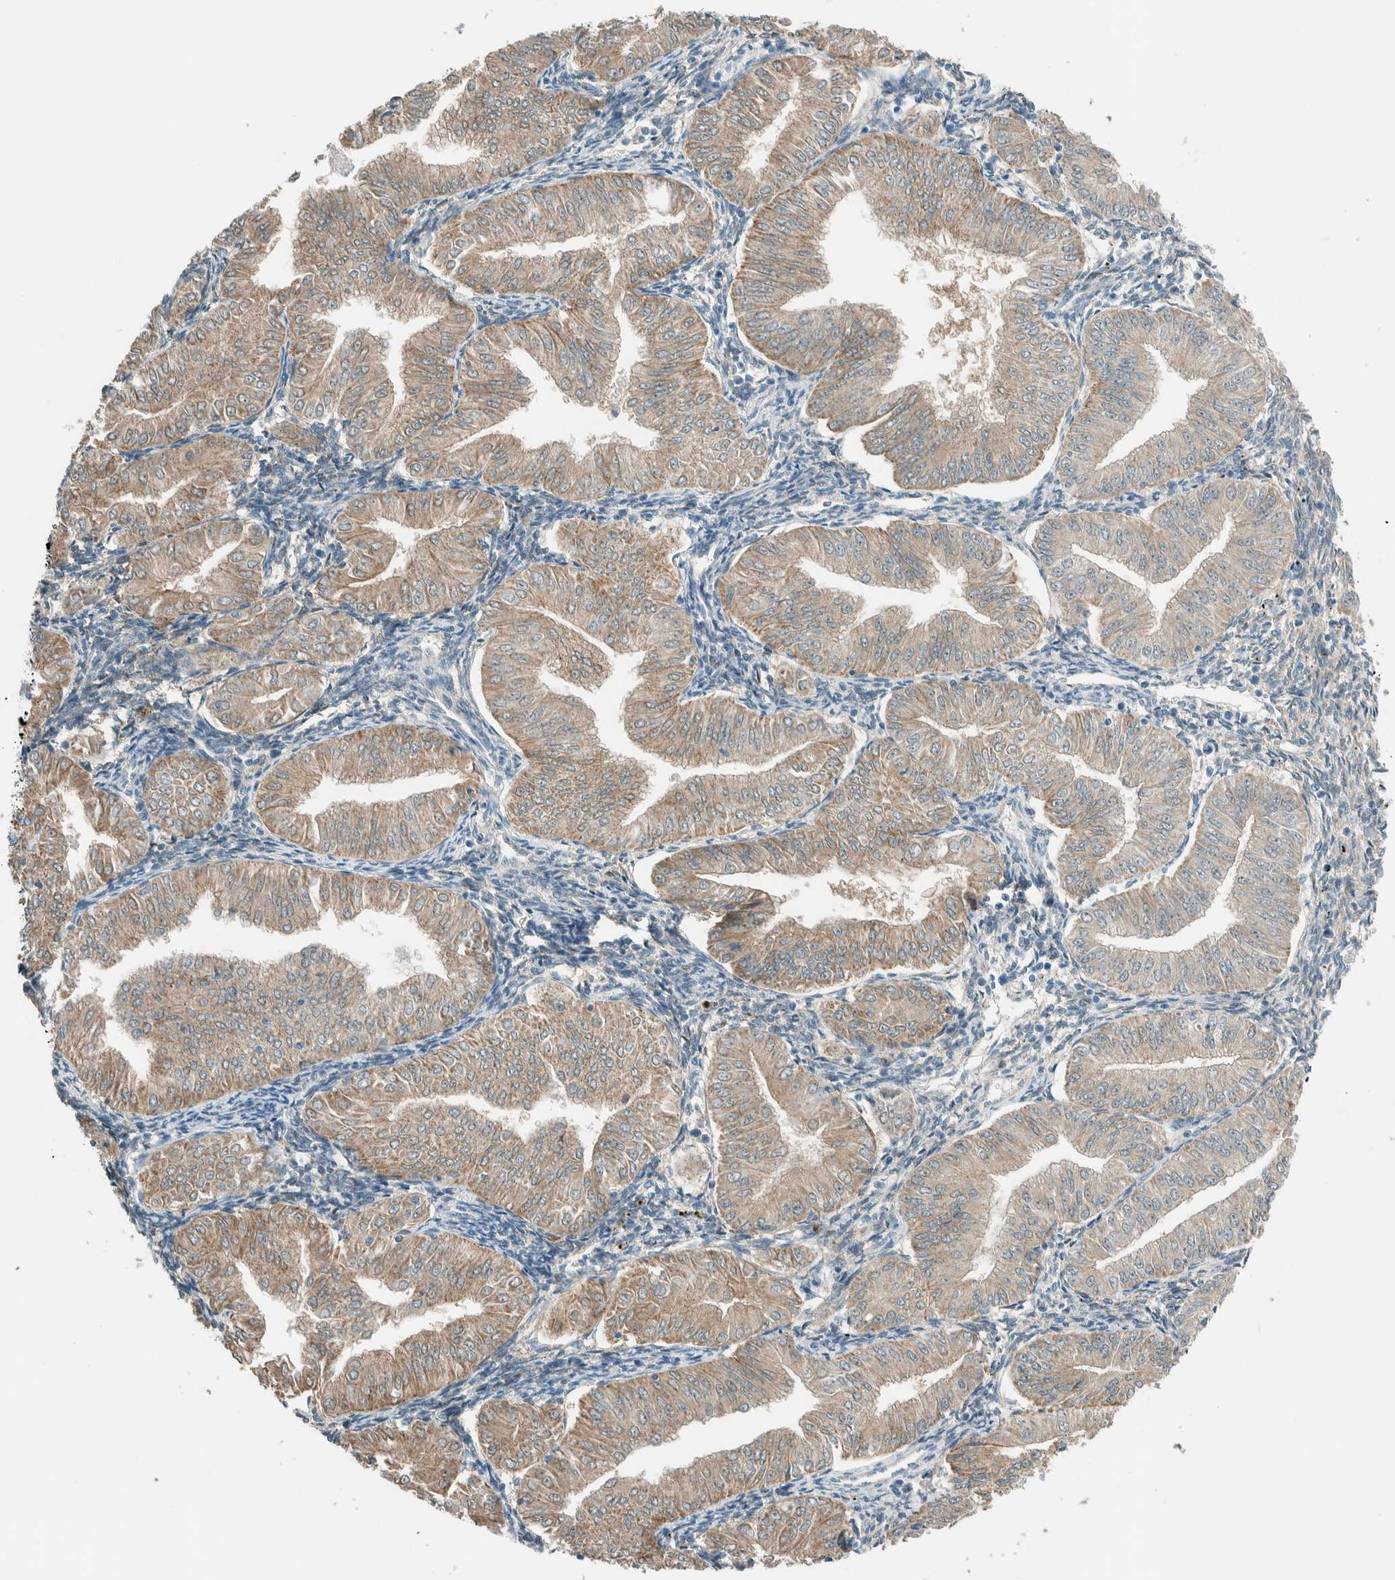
{"staining": {"intensity": "weak", "quantity": ">75%", "location": "cytoplasmic/membranous"}, "tissue": "endometrial cancer", "cell_type": "Tumor cells", "image_type": "cancer", "snomed": [{"axis": "morphology", "description": "Normal tissue, NOS"}, {"axis": "morphology", "description": "Adenocarcinoma, NOS"}, {"axis": "topography", "description": "Endometrium"}], "caption": "Endometrial cancer (adenocarcinoma) stained for a protein exhibits weak cytoplasmic/membranous positivity in tumor cells.", "gene": "ALDH7A1", "patient": {"sex": "female", "age": 53}}